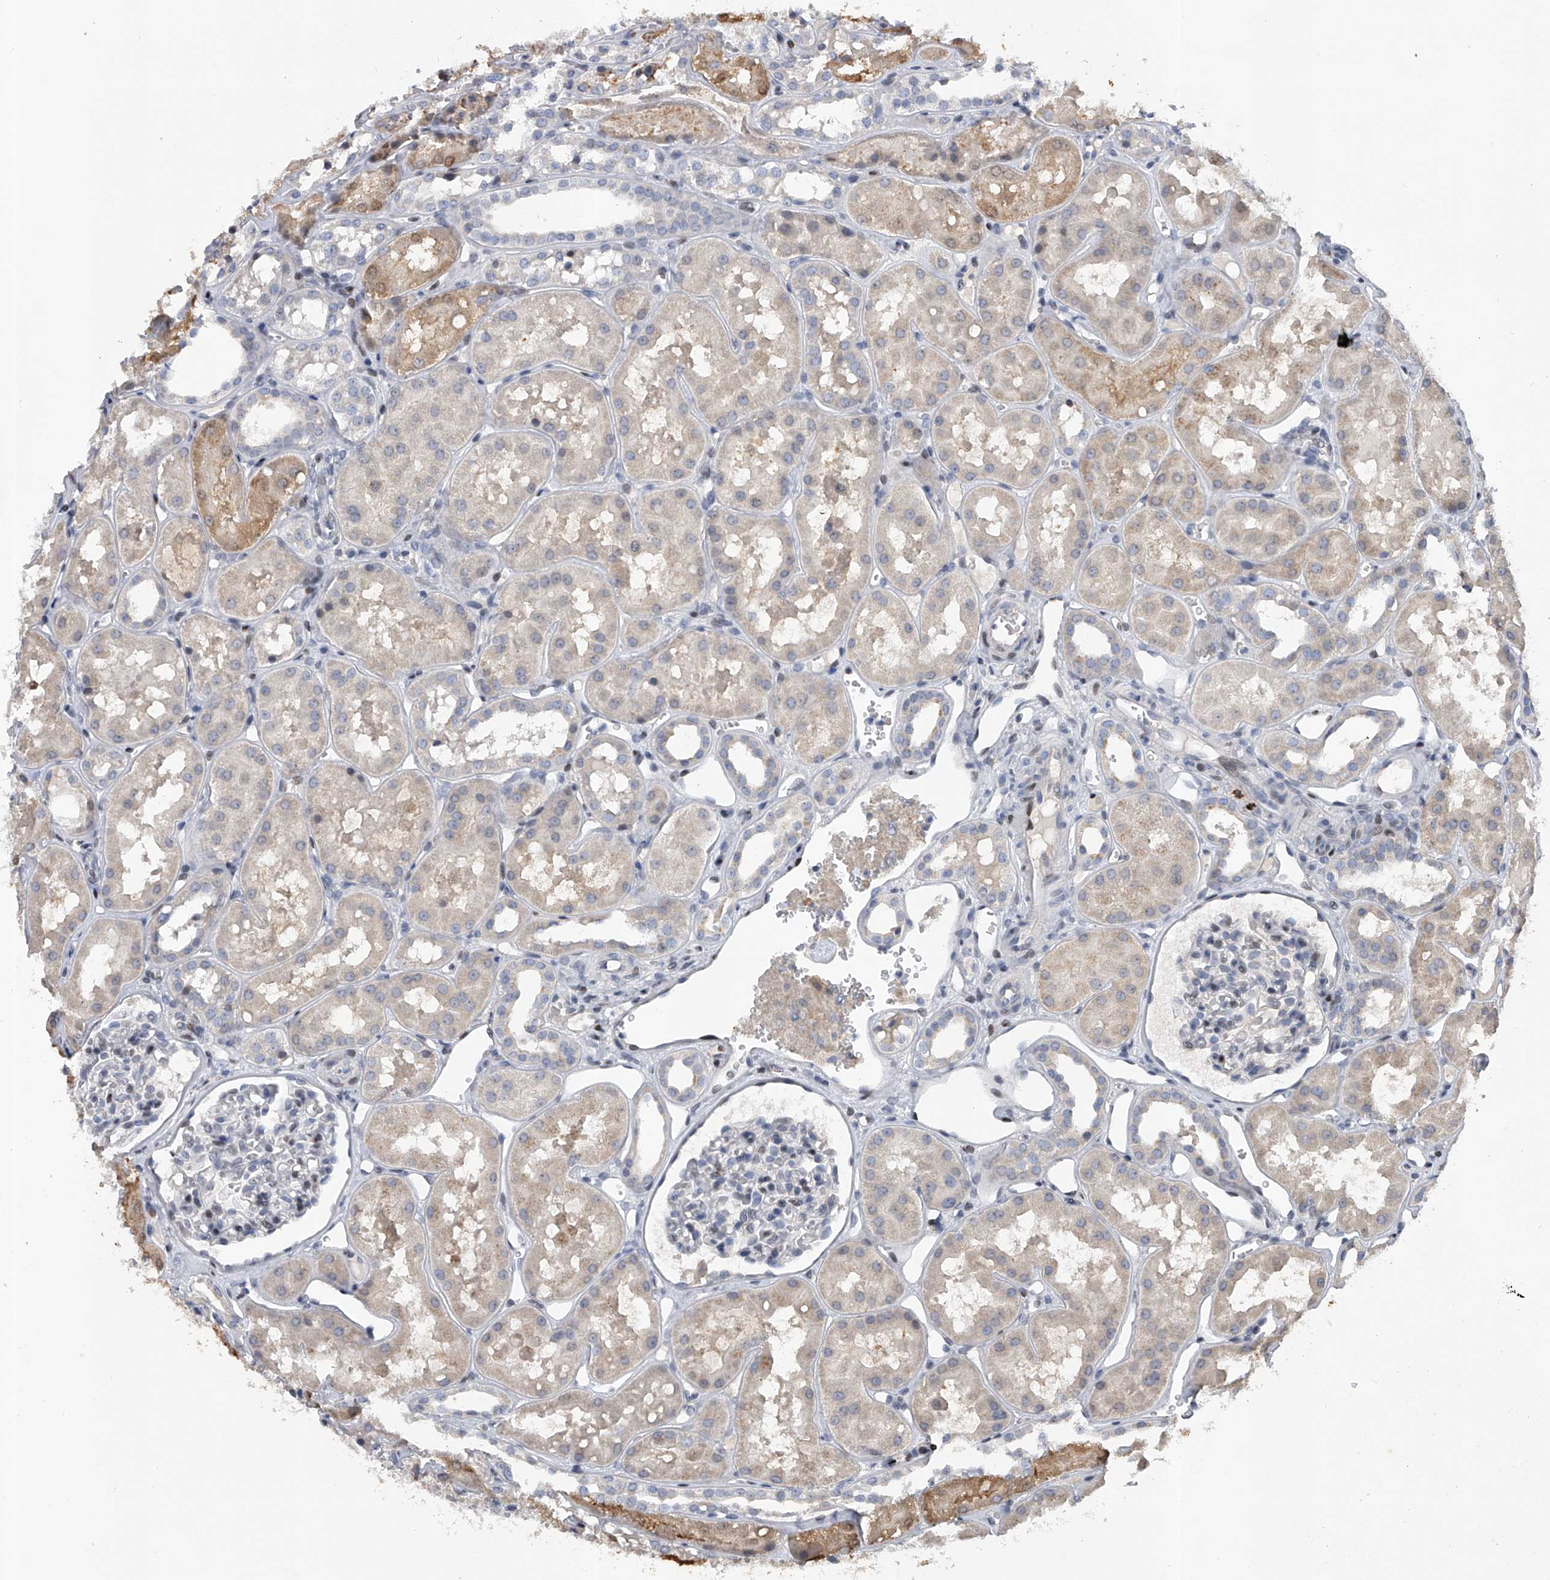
{"staining": {"intensity": "negative", "quantity": "none", "location": "none"}, "tissue": "kidney", "cell_type": "Cells in glomeruli", "image_type": "normal", "snomed": [{"axis": "morphology", "description": "Normal tissue, NOS"}, {"axis": "topography", "description": "Kidney"}], "caption": "Immunohistochemistry micrograph of unremarkable human kidney stained for a protein (brown), which reveals no positivity in cells in glomeruli.", "gene": "RWDD2A", "patient": {"sex": "male", "age": 16}}